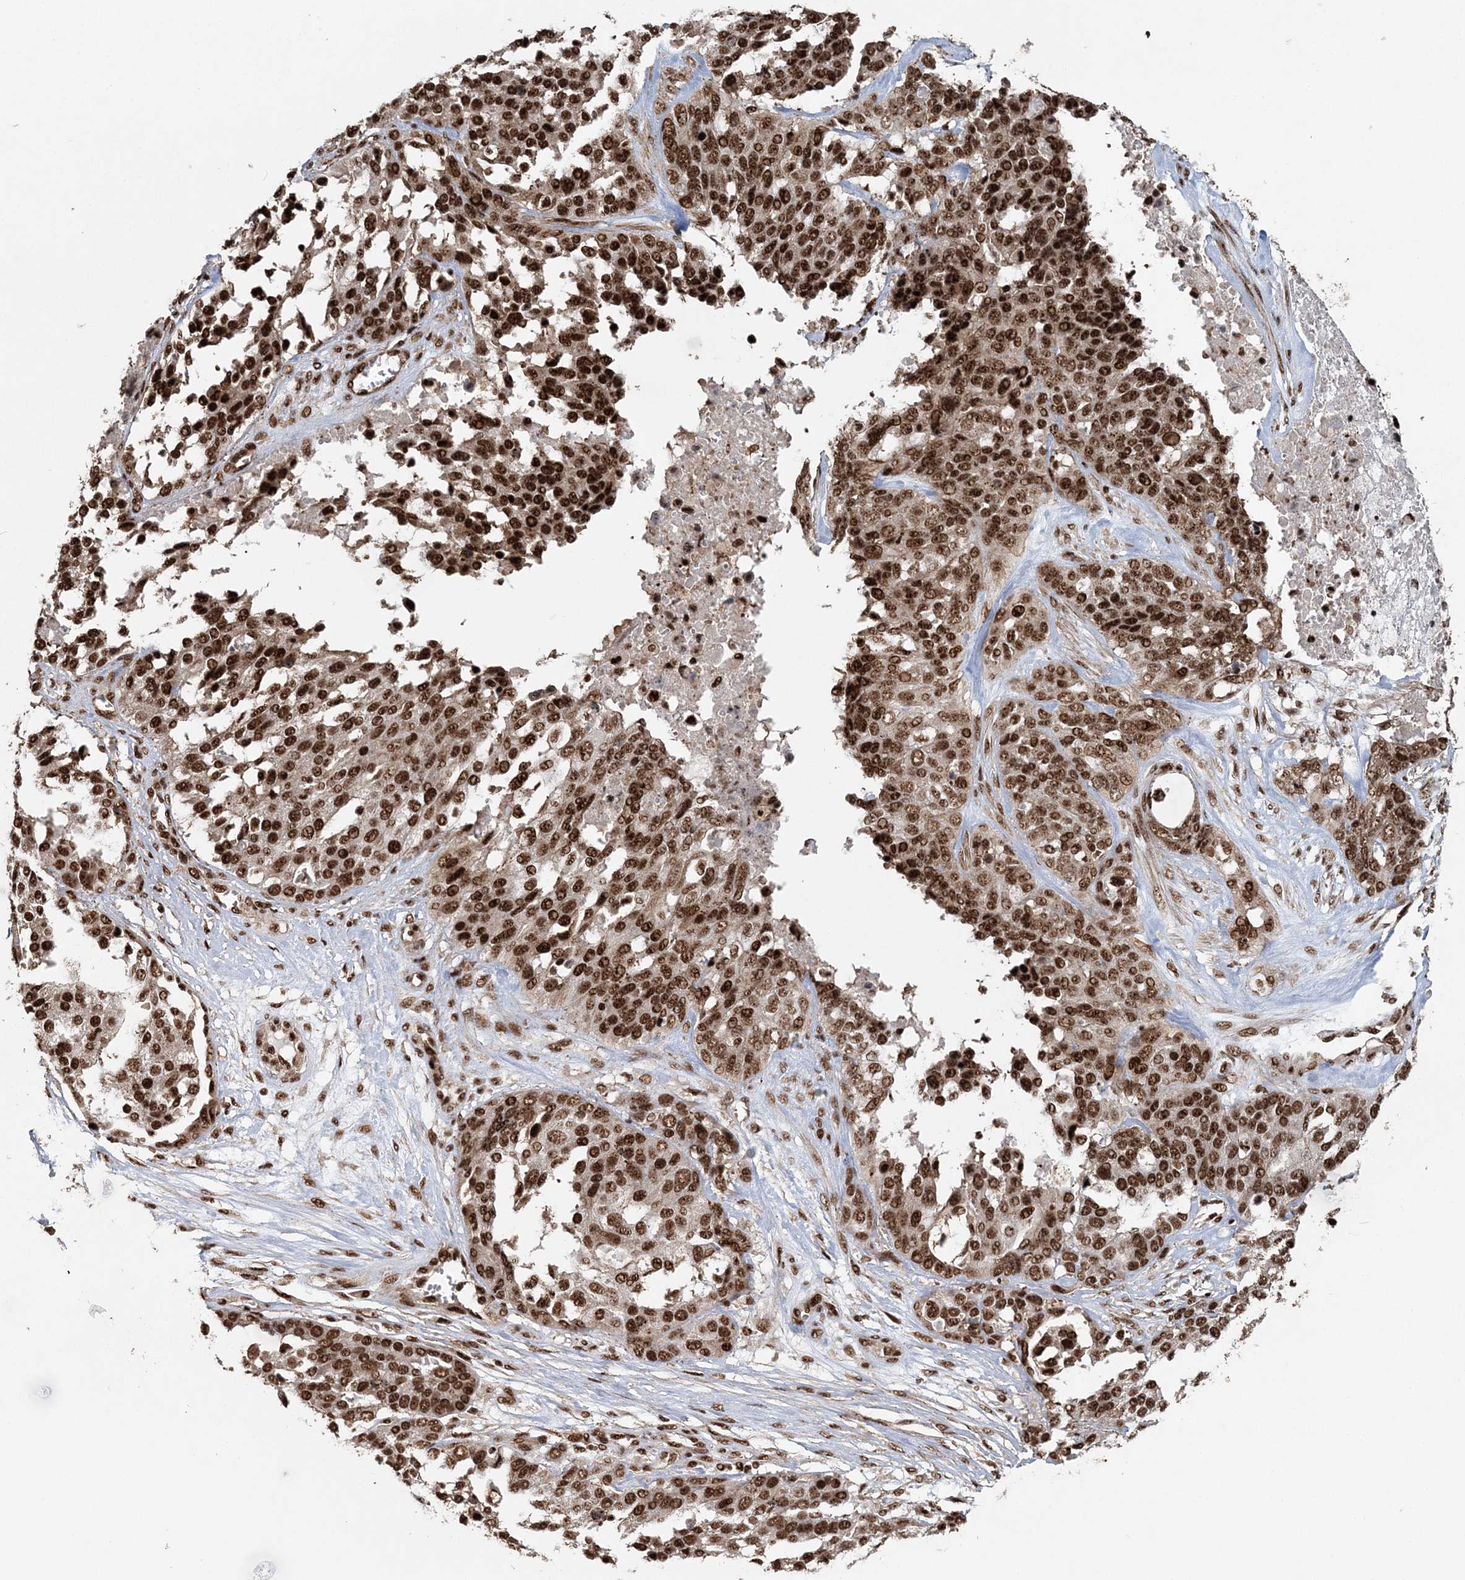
{"staining": {"intensity": "strong", "quantity": ">75%", "location": "nuclear"}, "tissue": "ovarian cancer", "cell_type": "Tumor cells", "image_type": "cancer", "snomed": [{"axis": "morphology", "description": "Cystadenocarcinoma, serous, NOS"}, {"axis": "topography", "description": "Ovary"}], "caption": "IHC micrograph of human ovarian cancer (serous cystadenocarcinoma) stained for a protein (brown), which exhibits high levels of strong nuclear positivity in about >75% of tumor cells.", "gene": "EXOSC8", "patient": {"sex": "female", "age": 44}}